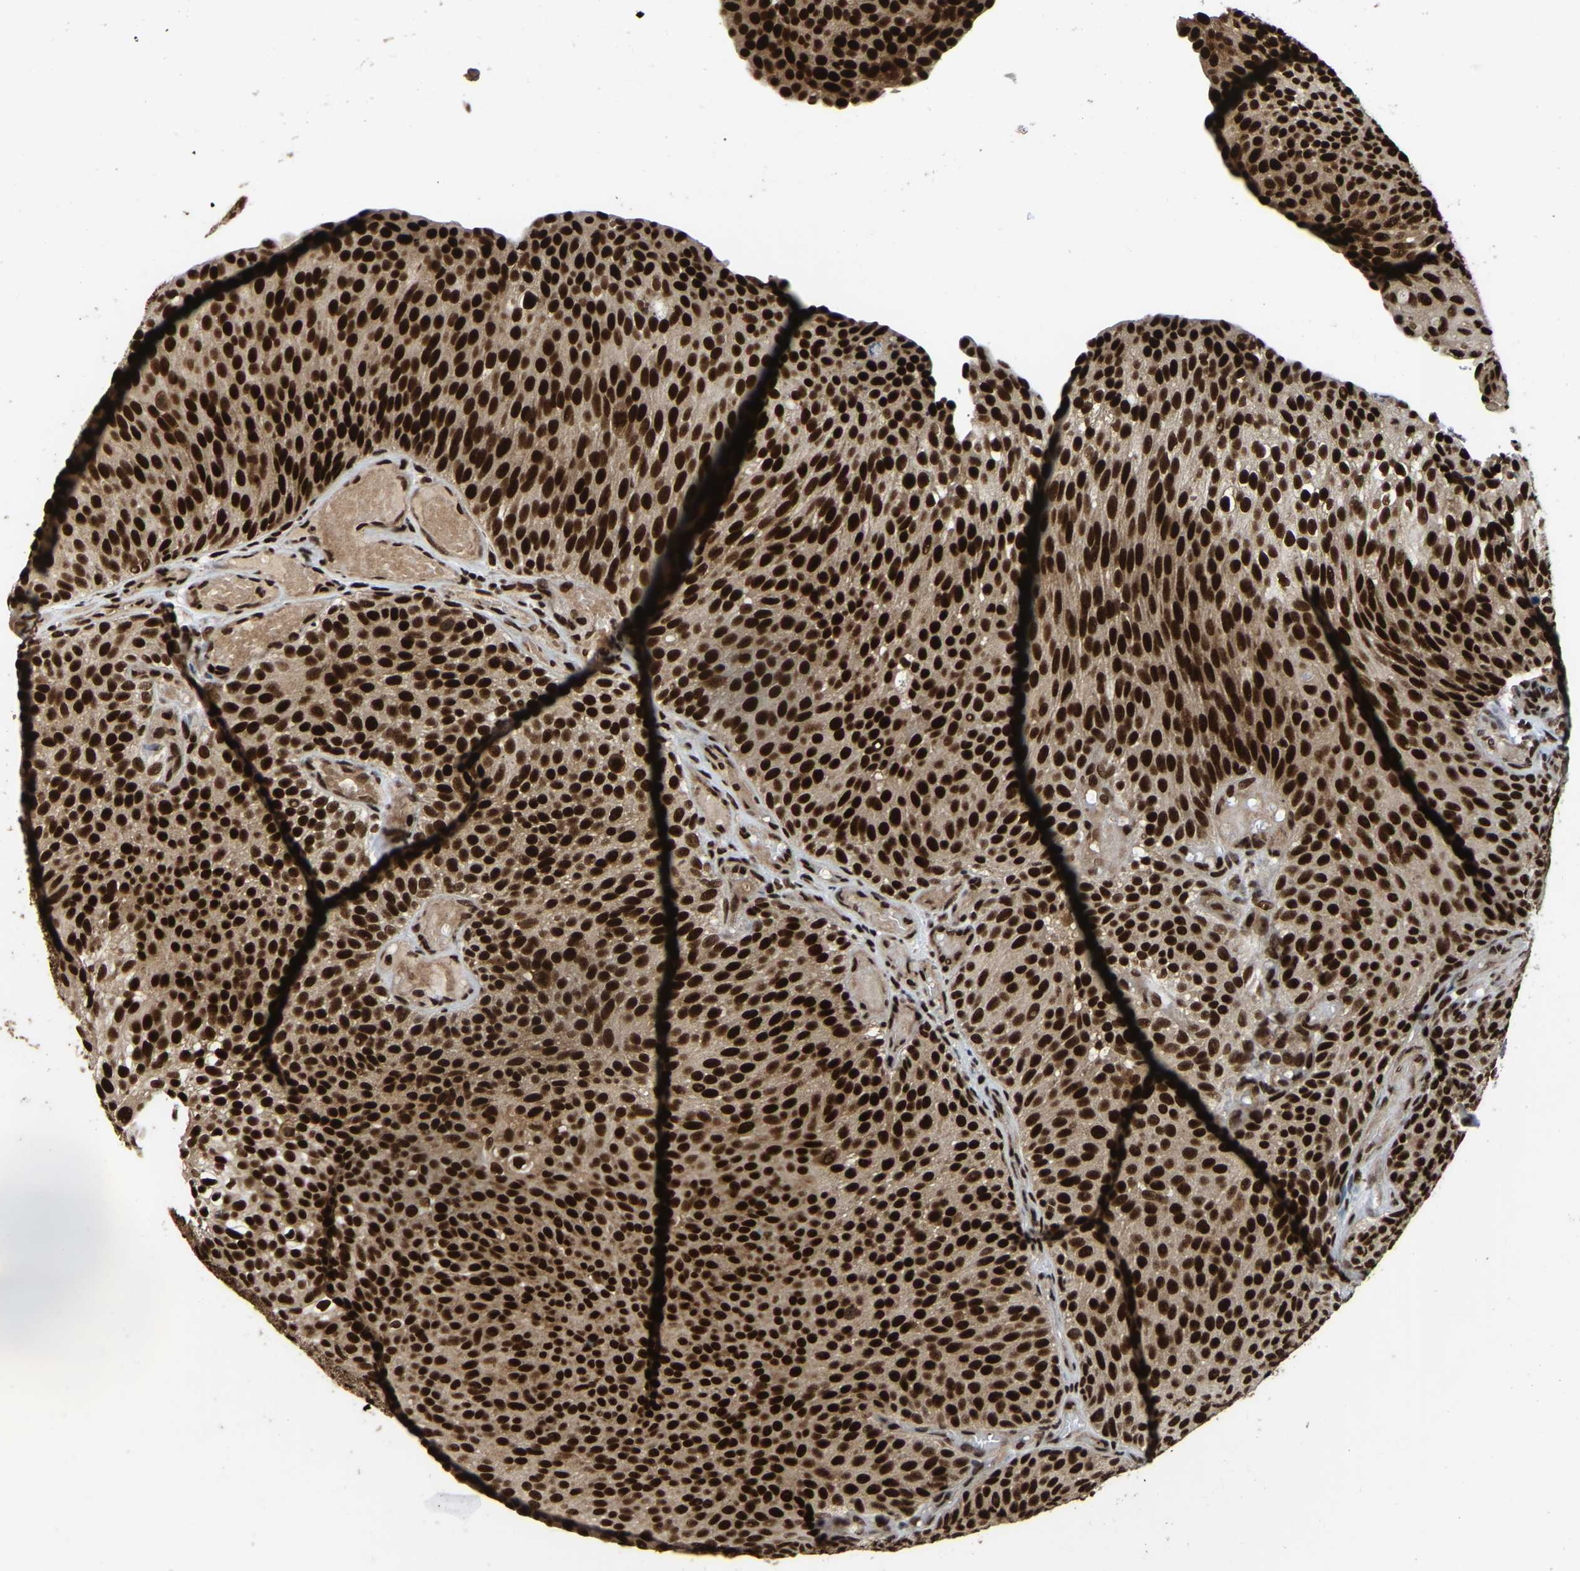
{"staining": {"intensity": "strong", "quantity": ">75%", "location": "nuclear"}, "tissue": "urothelial cancer", "cell_type": "Tumor cells", "image_type": "cancer", "snomed": [{"axis": "morphology", "description": "Urothelial carcinoma, Low grade"}, {"axis": "topography", "description": "Urinary bladder"}], "caption": "The histopathology image exhibits immunohistochemical staining of urothelial carcinoma (low-grade). There is strong nuclear expression is present in approximately >75% of tumor cells. The protein is stained brown, and the nuclei are stained in blue (DAB IHC with brightfield microscopy, high magnification).", "gene": "TBL1XR1", "patient": {"sex": "male", "age": 78}}